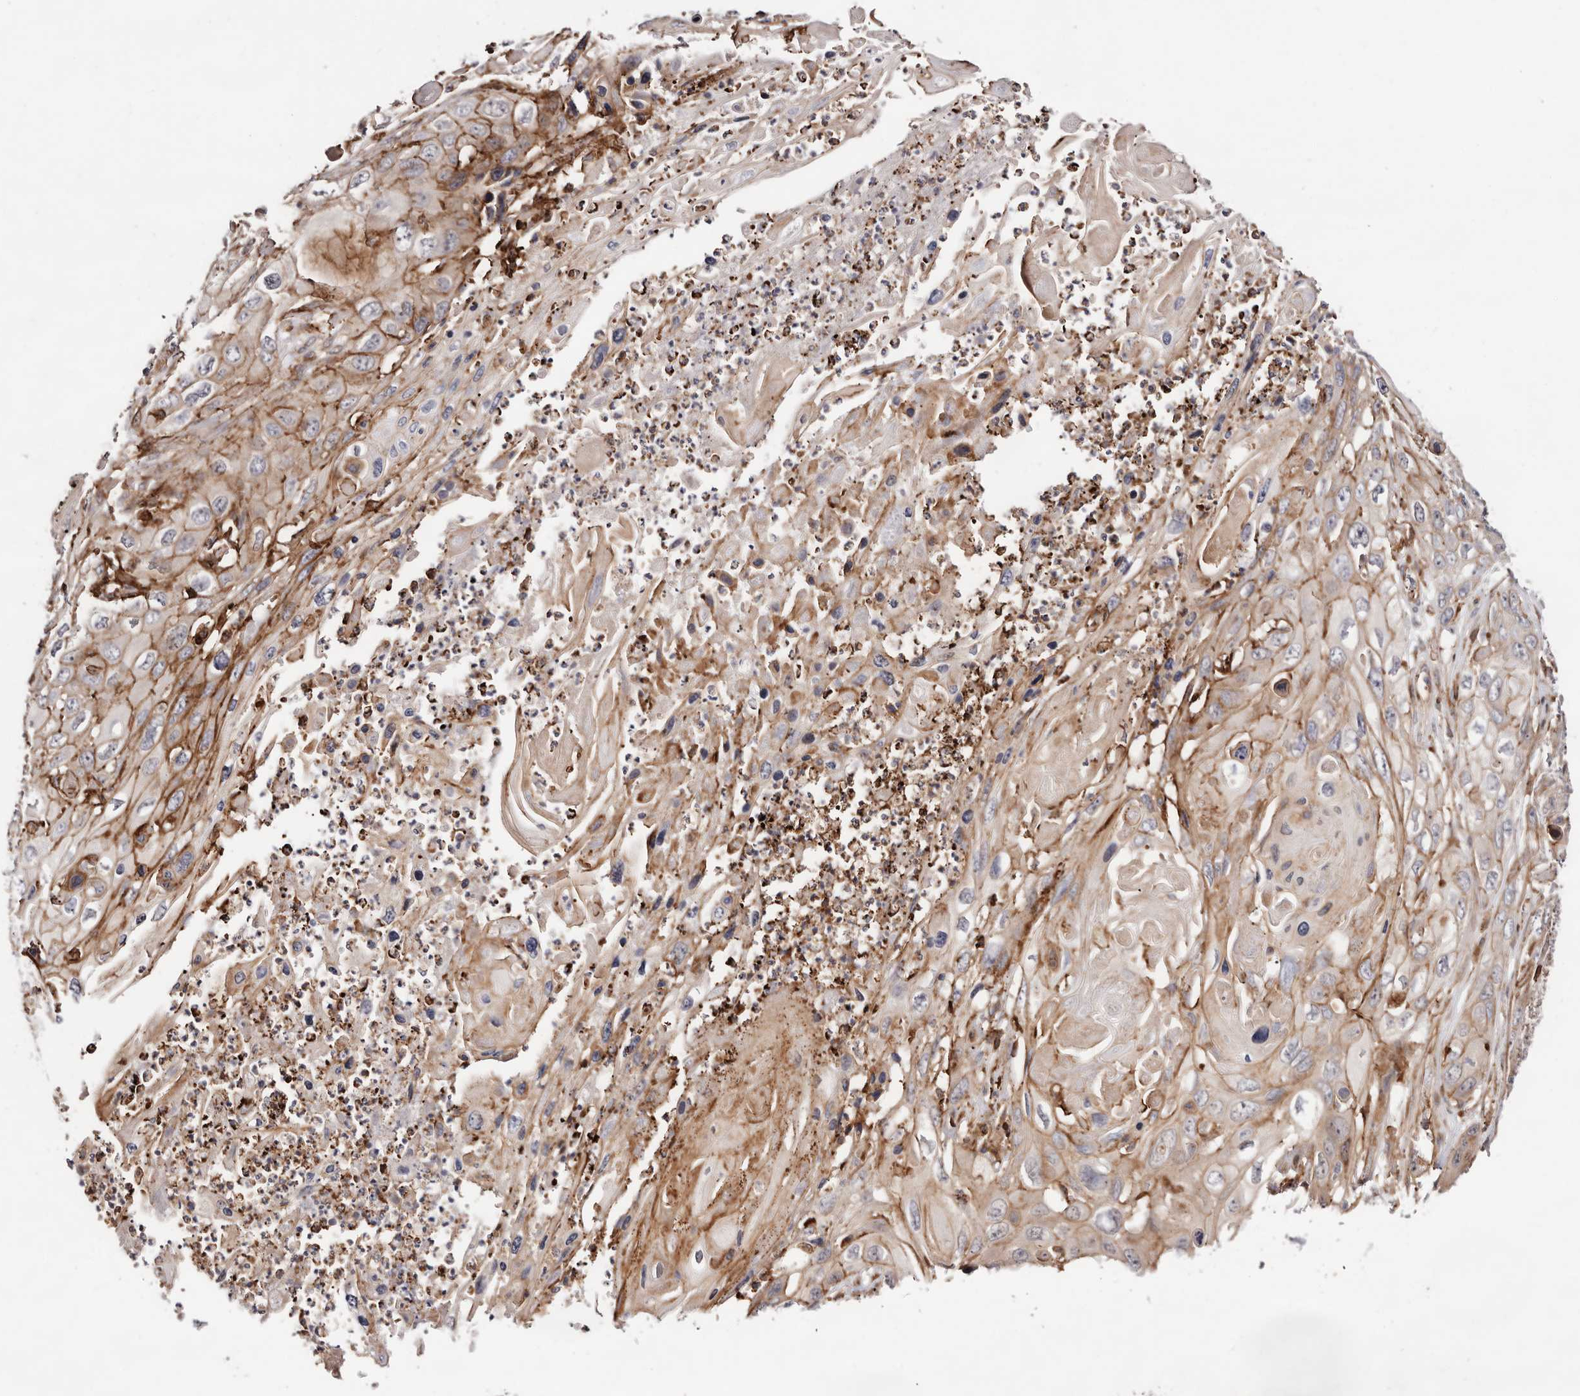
{"staining": {"intensity": "moderate", "quantity": "25%-75%", "location": "cytoplasmic/membranous"}, "tissue": "skin cancer", "cell_type": "Tumor cells", "image_type": "cancer", "snomed": [{"axis": "morphology", "description": "Squamous cell carcinoma, NOS"}, {"axis": "topography", "description": "Skin"}], "caption": "Squamous cell carcinoma (skin) stained for a protein reveals moderate cytoplasmic/membranous positivity in tumor cells.", "gene": "PTPN22", "patient": {"sex": "male", "age": 55}}